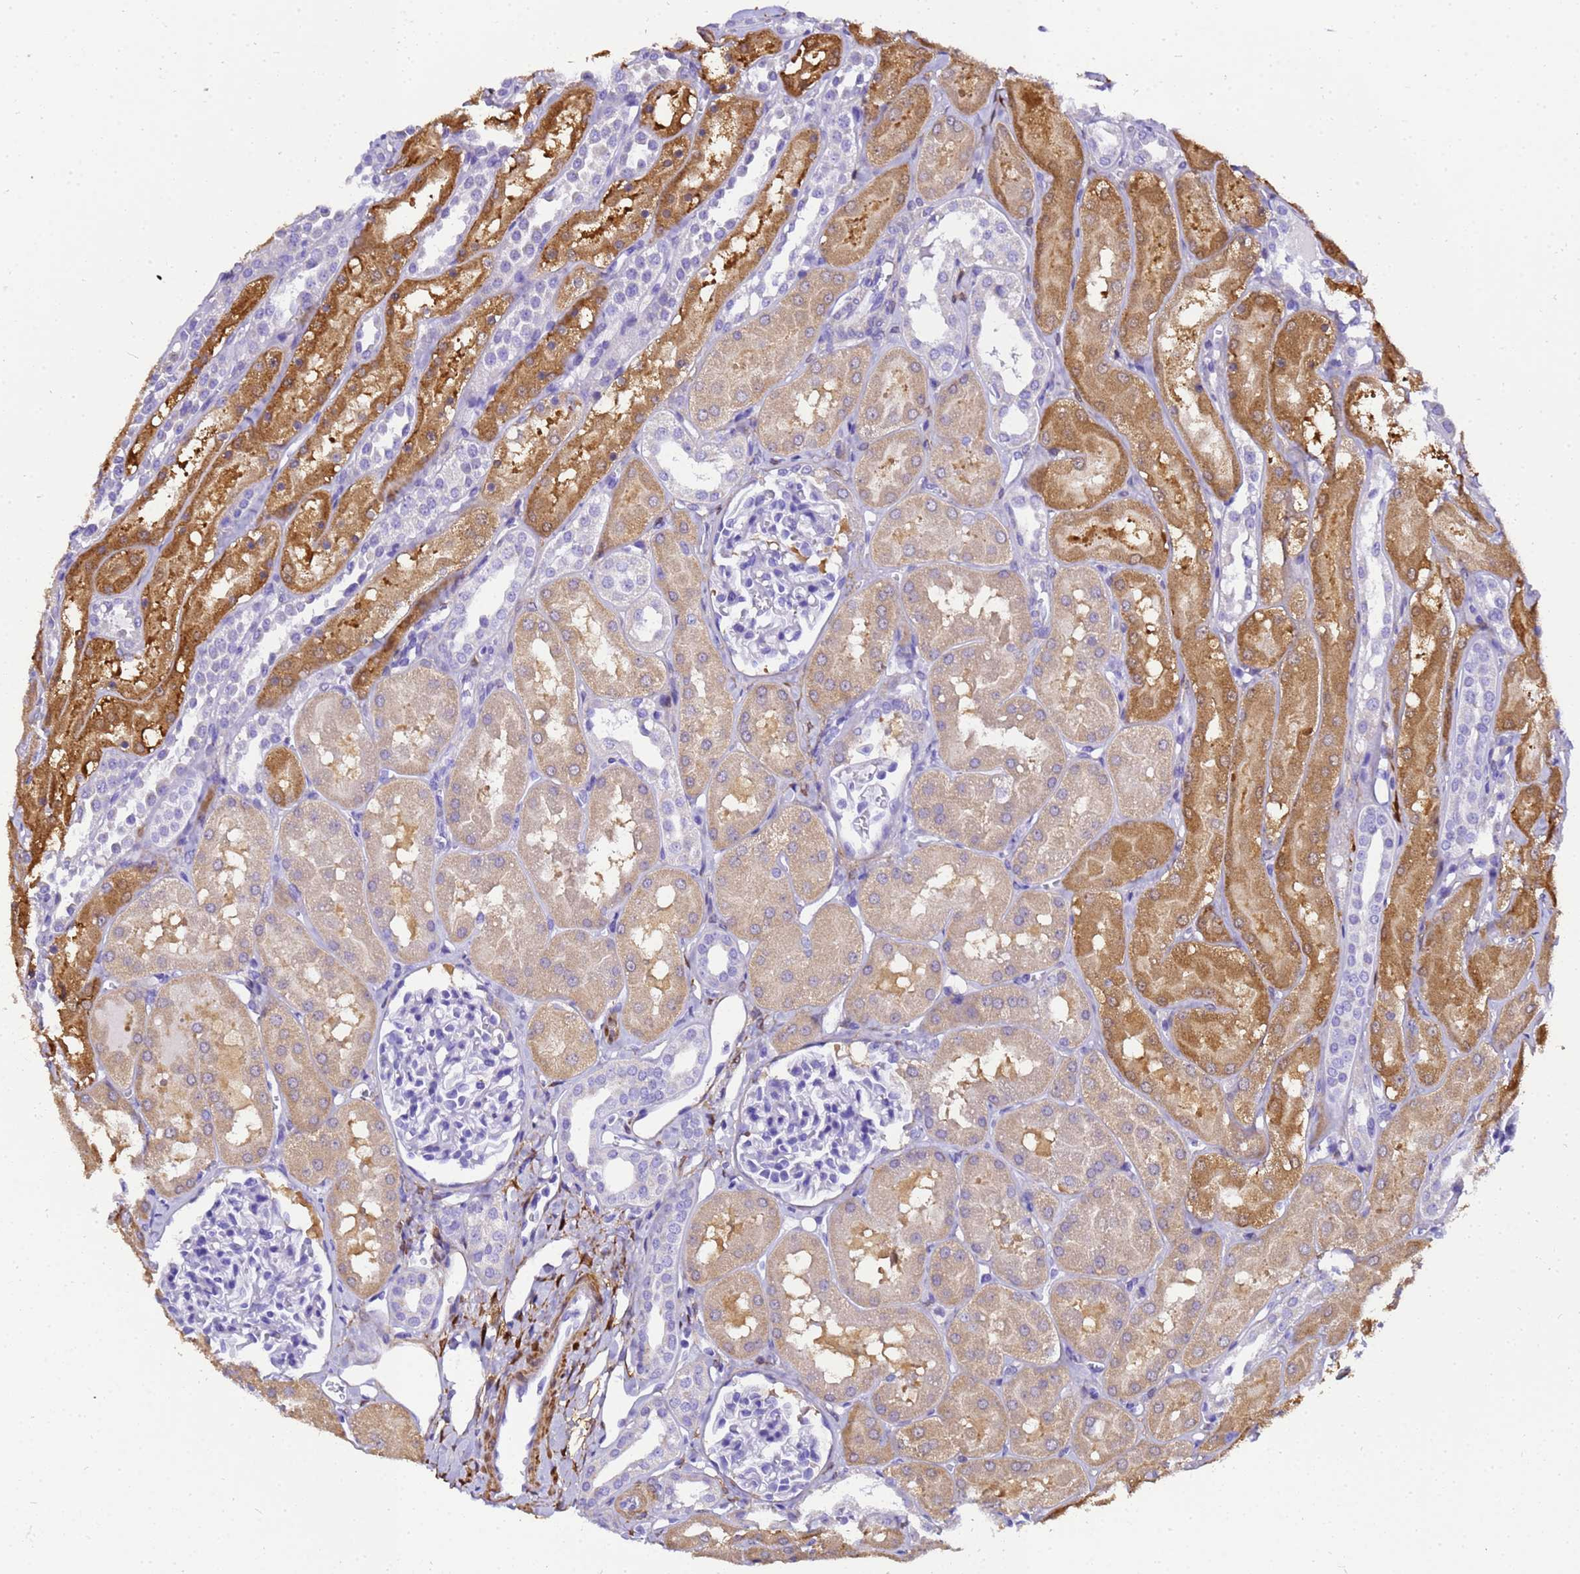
{"staining": {"intensity": "negative", "quantity": "none", "location": "none"}, "tissue": "kidney", "cell_type": "Cells in glomeruli", "image_type": "normal", "snomed": [{"axis": "morphology", "description": "Normal tissue, NOS"}, {"axis": "topography", "description": "Kidney"}, {"axis": "topography", "description": "Urinary bladder"}], "caption": "This histopathology image is of unremarkable kidney stained with IHC to label a protein in brown with the nuclei are counter-stained blue. There is no positivity in cells in glomeruli.", "gene": "HSPB6", "patient": {"sex": "male", "age": 16}}